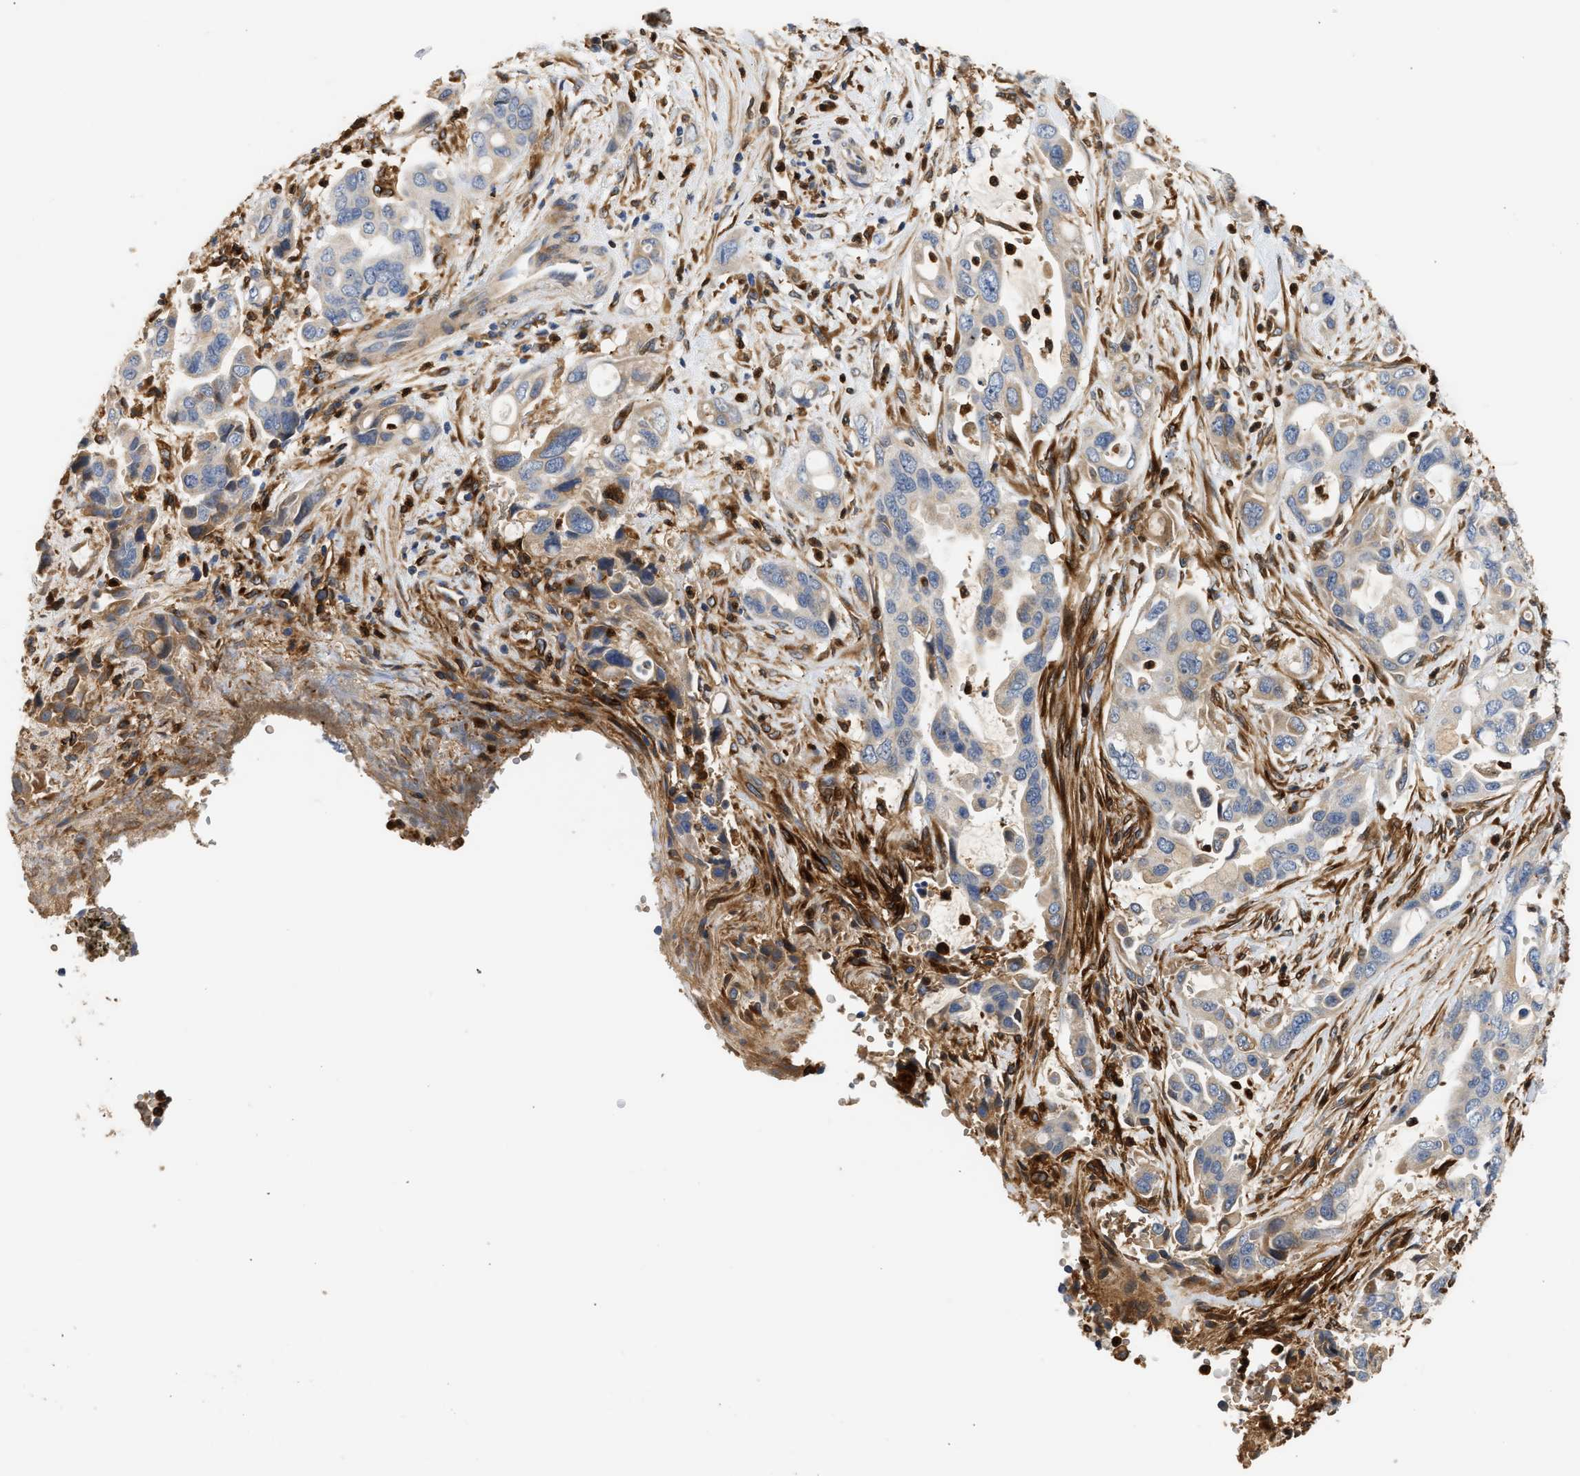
{"staining": {"intensity": "weak", "quantity": "<25%", "location": "cytoplasmic/membranous"}, "tissue": "pancreatic cancer", "cell_type": "Tumor cells", "image_type": "cancer", "snomed": [{"axis": "morphology", "description": "Adenocarcinoma, NOS"}, {"axis": "topography", "description": "Pancreas"}], "caption": "A high-resolution micrograph shows immunohistochemistry staining of pancreatic cancer (adenocarcinoma), which demonstrates no significant positivity in tumor cells.", "gene": "RAB31", "patient": {"sex": "female", "age": 70}}